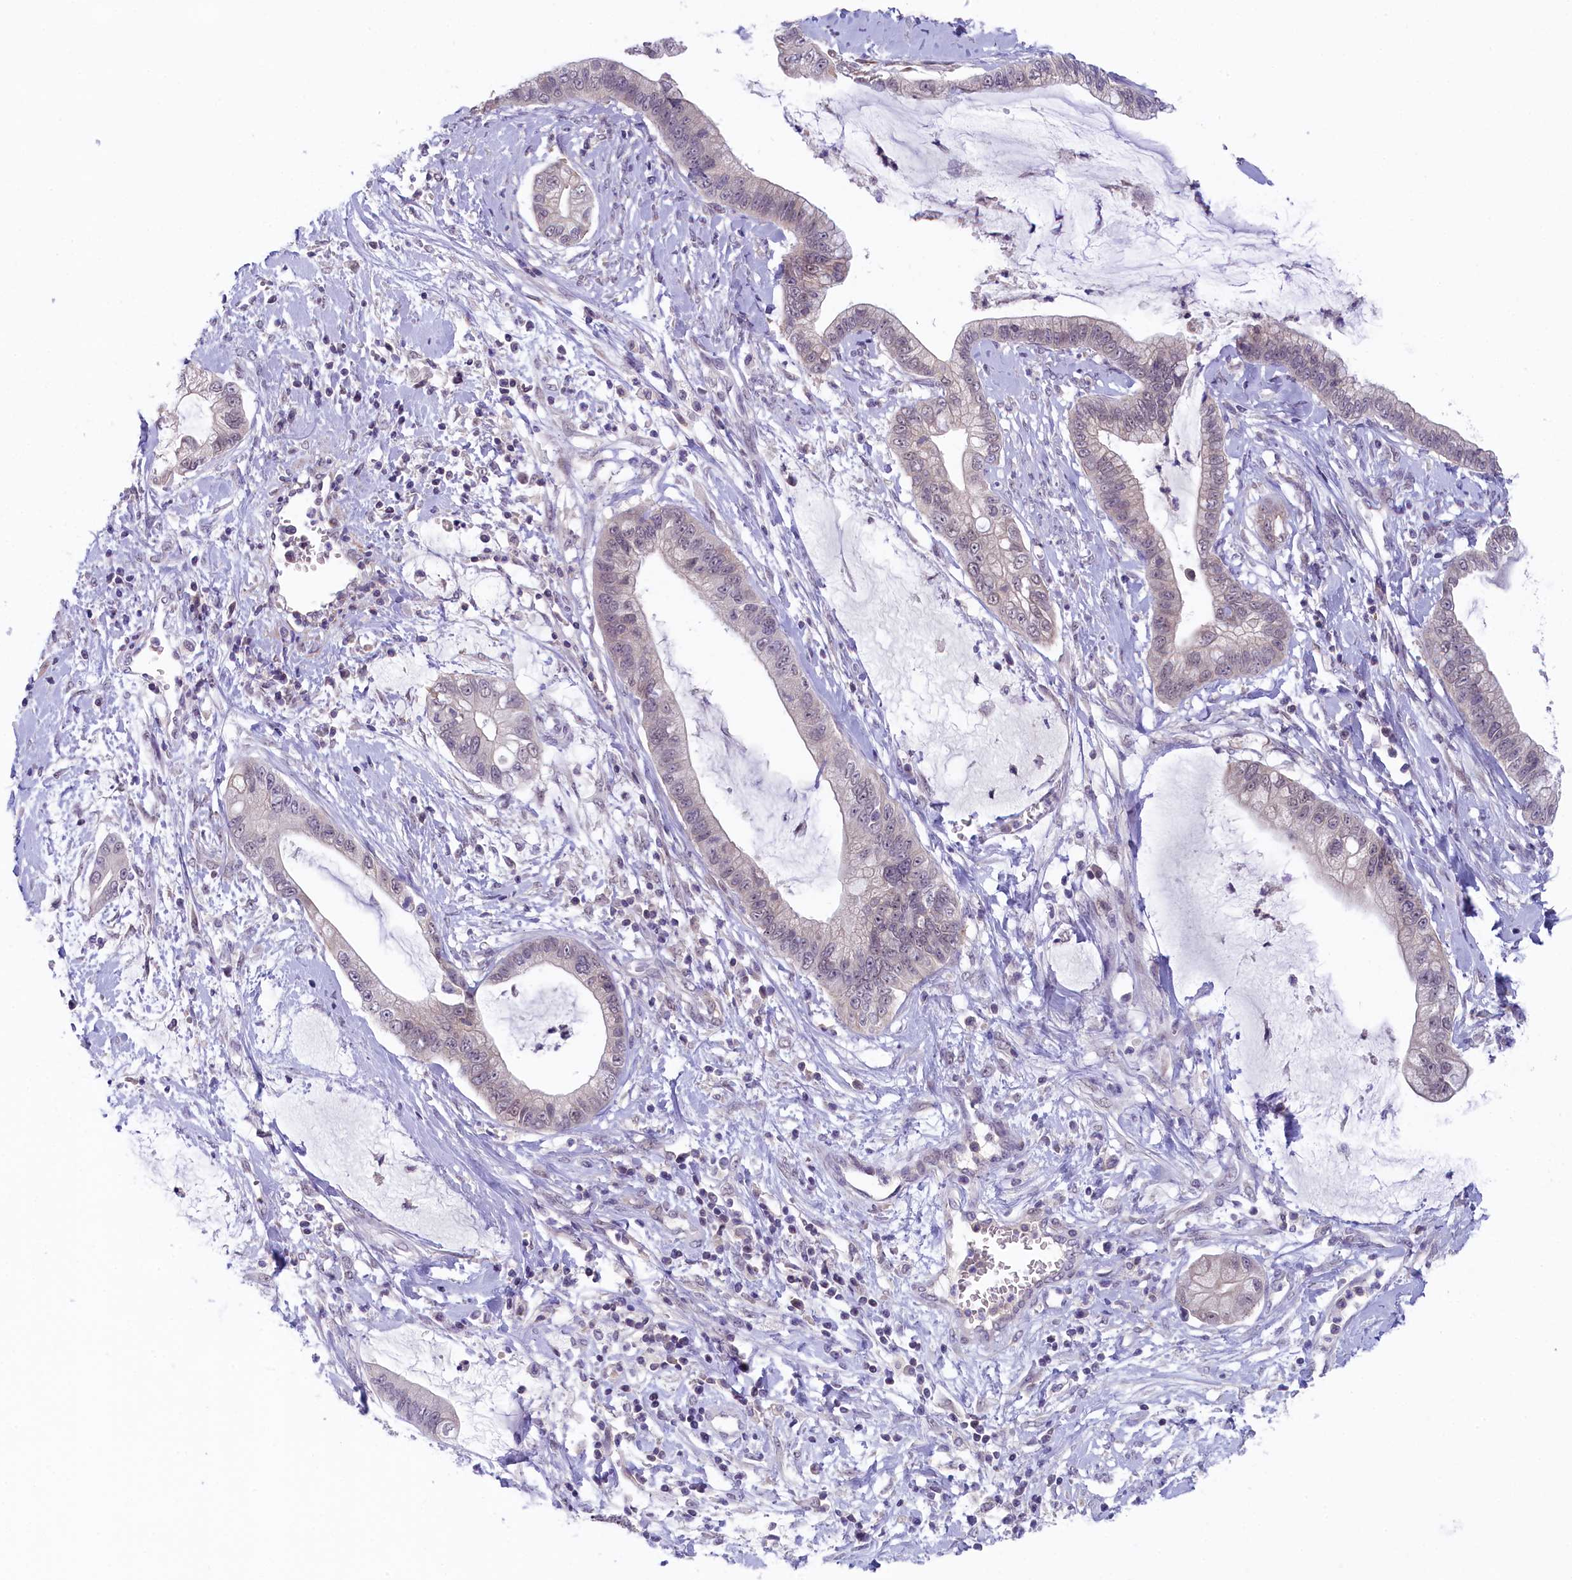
{"staining": {"intensity": "weak", "quantity": "25%-75%", "location": "nuclear"}, "tissue": "cervical cancer", "cell_type": "Tumor cells", "image_type": "cancer", "snomed": [{"axis": "morphology", "description": "Adenocarcinoma, NOS"}, {"axis": "topography", "description": "Cervix"}], "caption": "Weak nuclear expression for a protein is identified in about 25%-75% of tumor cells of cervical cancer (adenocarcinoma) using immunohistochemistry (IHC).", "gene": "CRAMP1", "patient": {"sex": "female", "age": 44}}